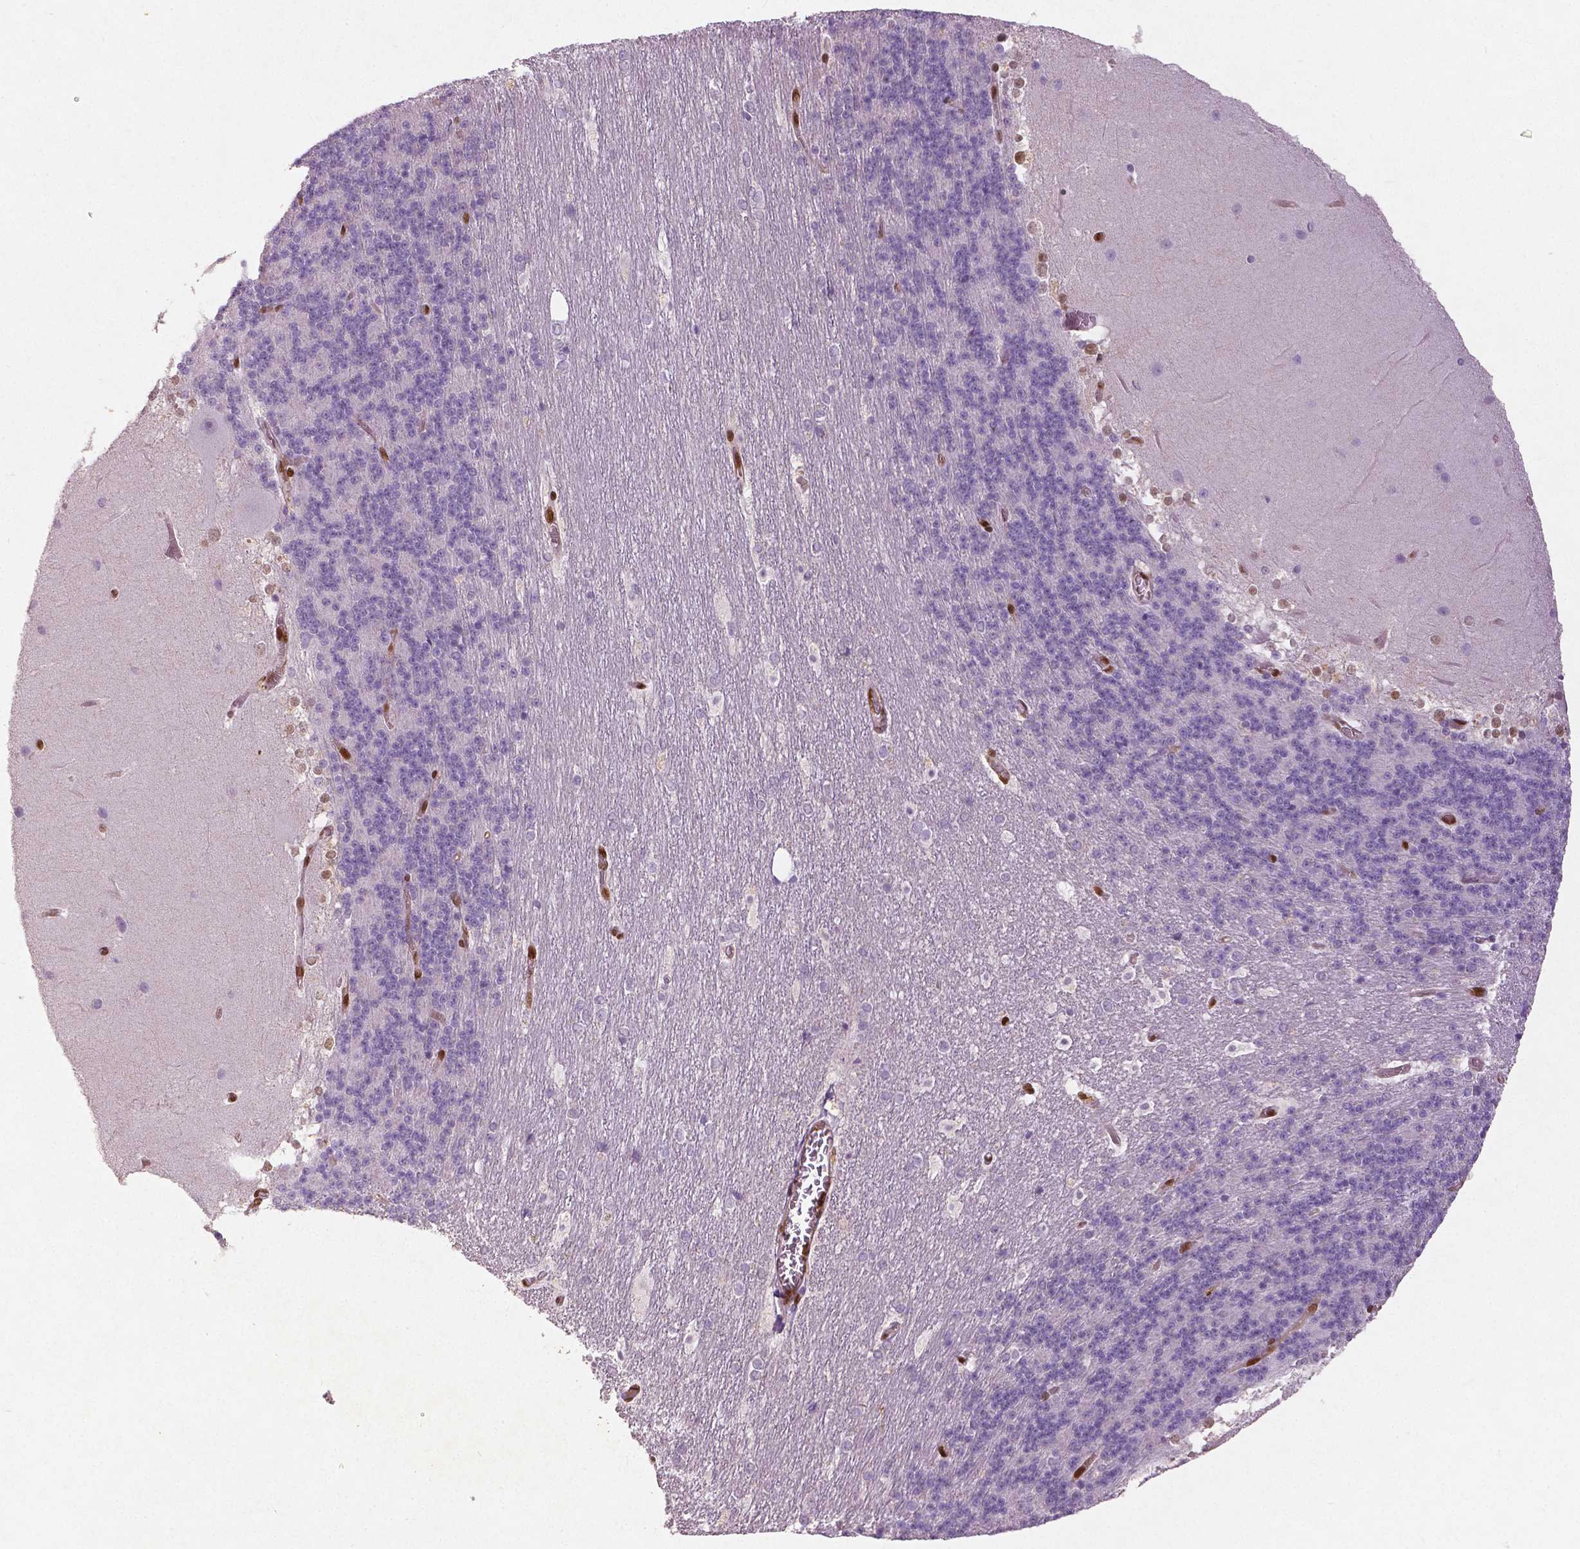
{"staining": {"intensity": "negative", "quantity": "none", "location": "none"}, "tissue": "cerebellum", "cell_type": "Cells in granular layer", "image_type": "normal", "snomed": [{"axis": "morphology", "description": "Normal tissue, NOS"}, {"axis": "topography", "description": "Cerebellum"}], "caption": "IHC image of normal cerebellum stained for a protein (brown), which exhibits no positivity in cells in granular layer.", "gene": "WWTR1", "patient": {"sex": "female", "age": 19}}